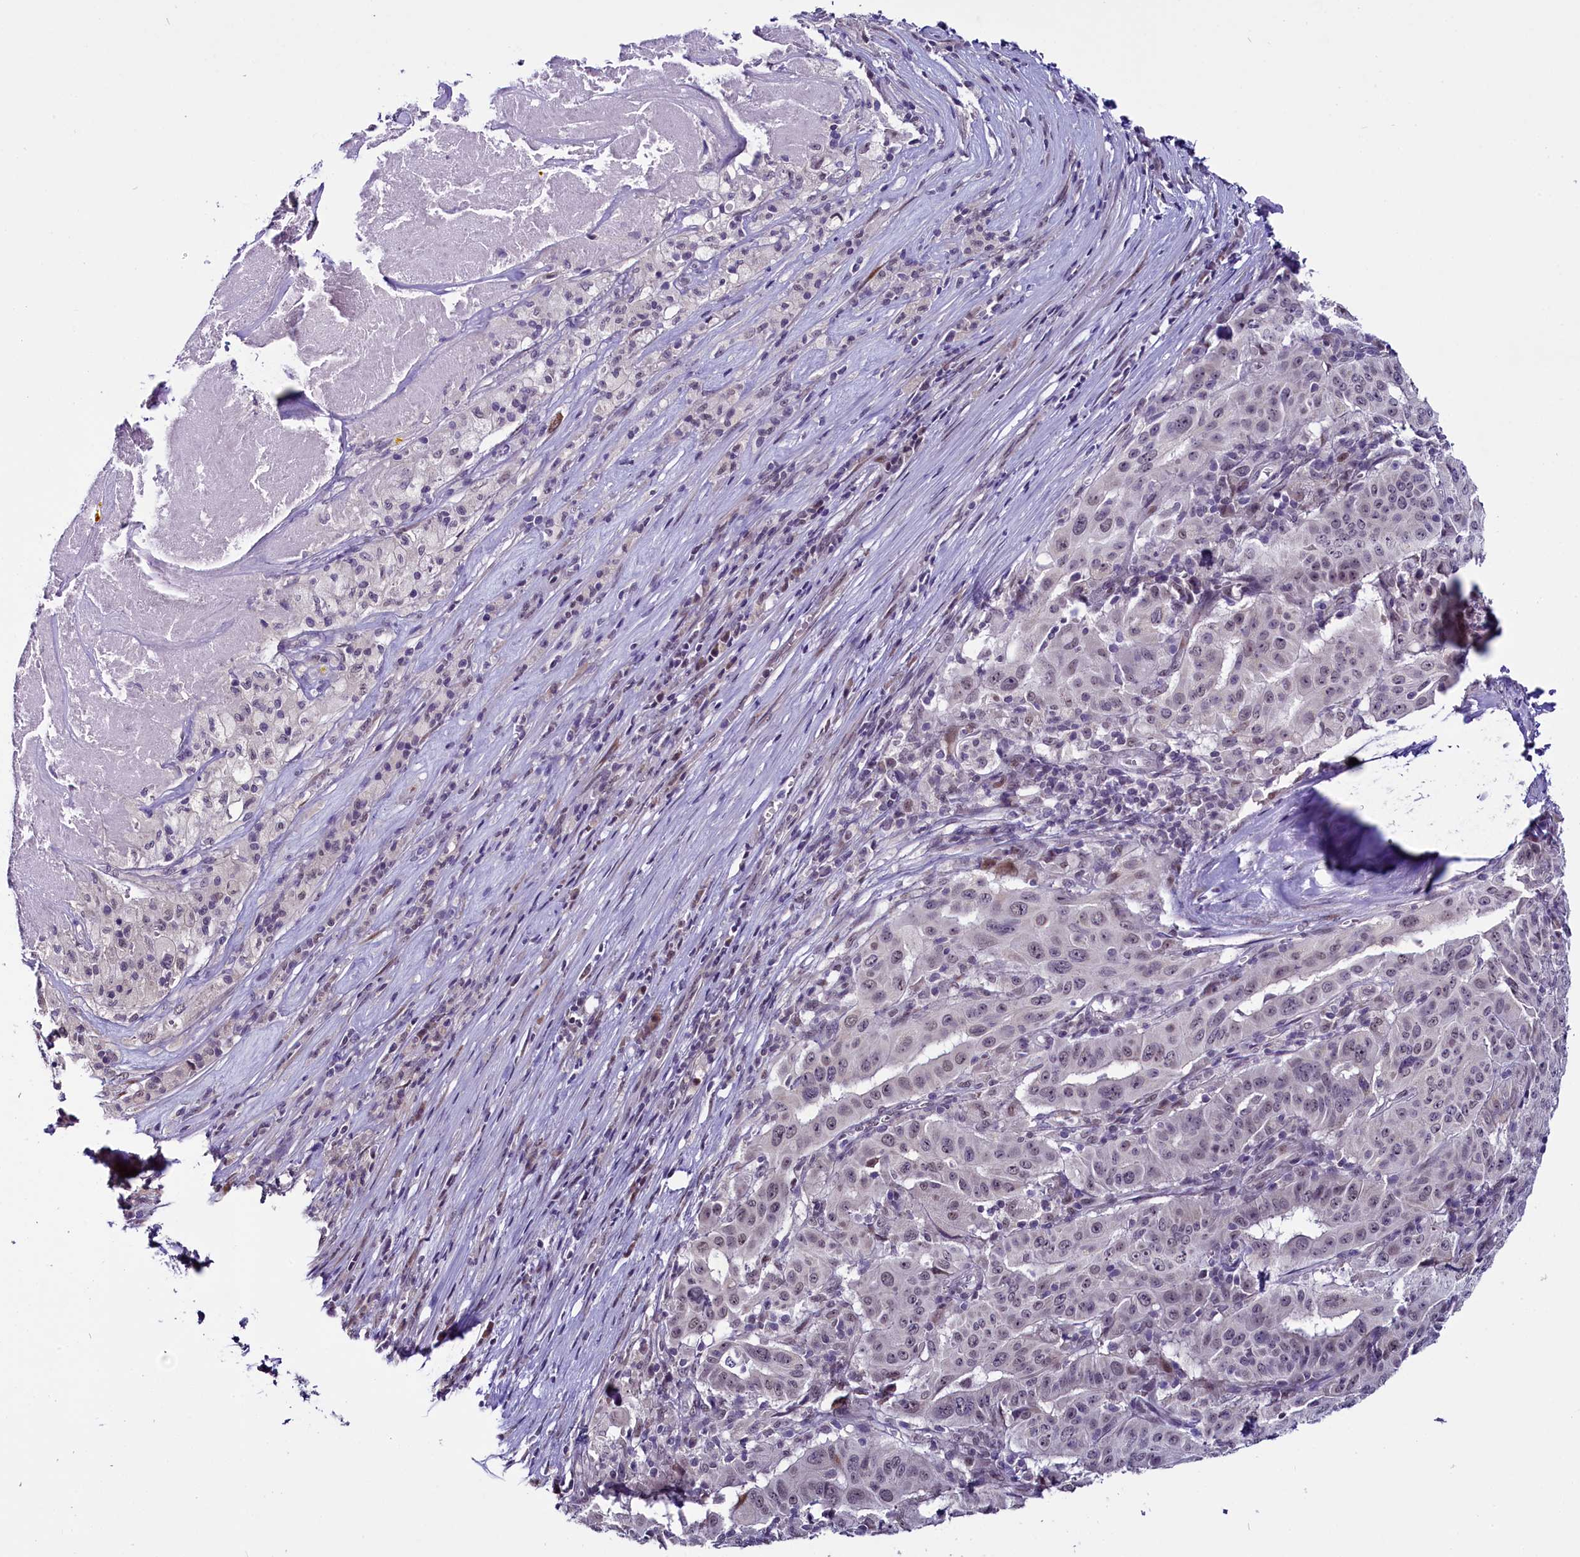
{"staining": {"intensity": "weak", "quantity": "25%-75%", "location": "nuclear"}, "tissue": "pancreatic cancer", "cell_type": "Tumor cells", "image_type": "cancer", "snomed": [{"axis": "morphology", "description": "Adenocarcinoma, NOS"}, {"axis": "topography", "description": "Pancreas"}], "caption": "IHC histopathology image of neoplastic tissue: adenocarcinoma (pancreatic) stained using IHC displays low levels of weak protein expression localized specifically in the nuclear of tumor cells, appearing as a nuclear brown color.", "gene": "RPUSD2", "patient": {"sex": "male", "age": 63}}